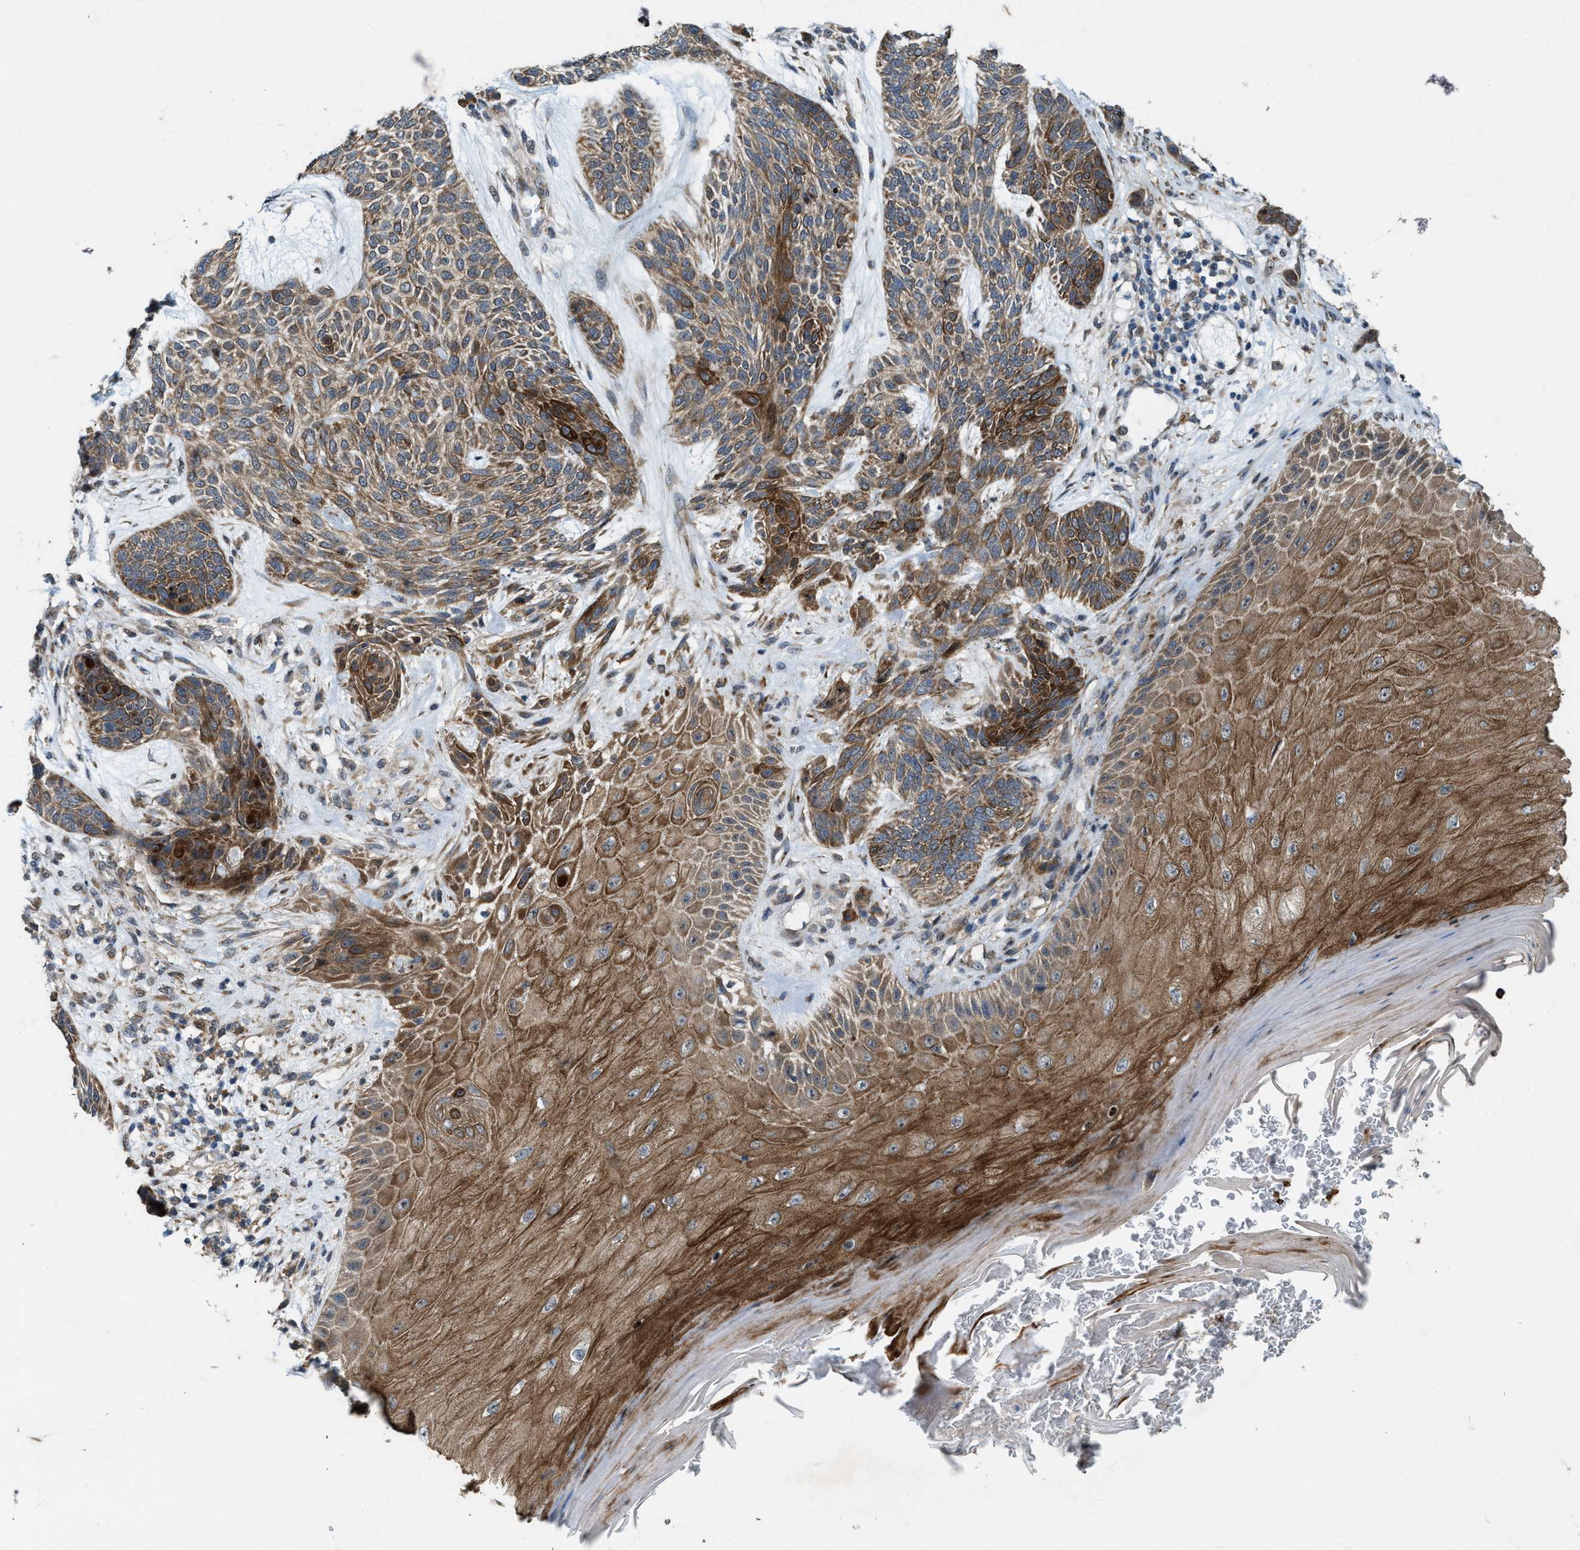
{"staining": {"intensity": "moderate", "quantity": ">75%", "location": "cytoplasmic/membranous"}, "tissue": "skin cancer", "cell_type": "Tumor cells", "image_type": "cancer", "snomed": [{"axis": "morphology", "description": "Basal cell carcinoma"}, {"axis": "topography", "description": "Skin"}], "caption": "Immunohistochemistry histopathology image of neoplastic tissue: skin cancer (basal cell carcinoma) stained using immunohistochemistry (IHC) reveals medium levels of moderate protein expression localized specifically in the cytoplasmic/membranous of tumor cells, appearing as a cytoplasmic/membranous brown color.", "gene": "LRRC72", "patient": {"sex": "male", "age": 55}}